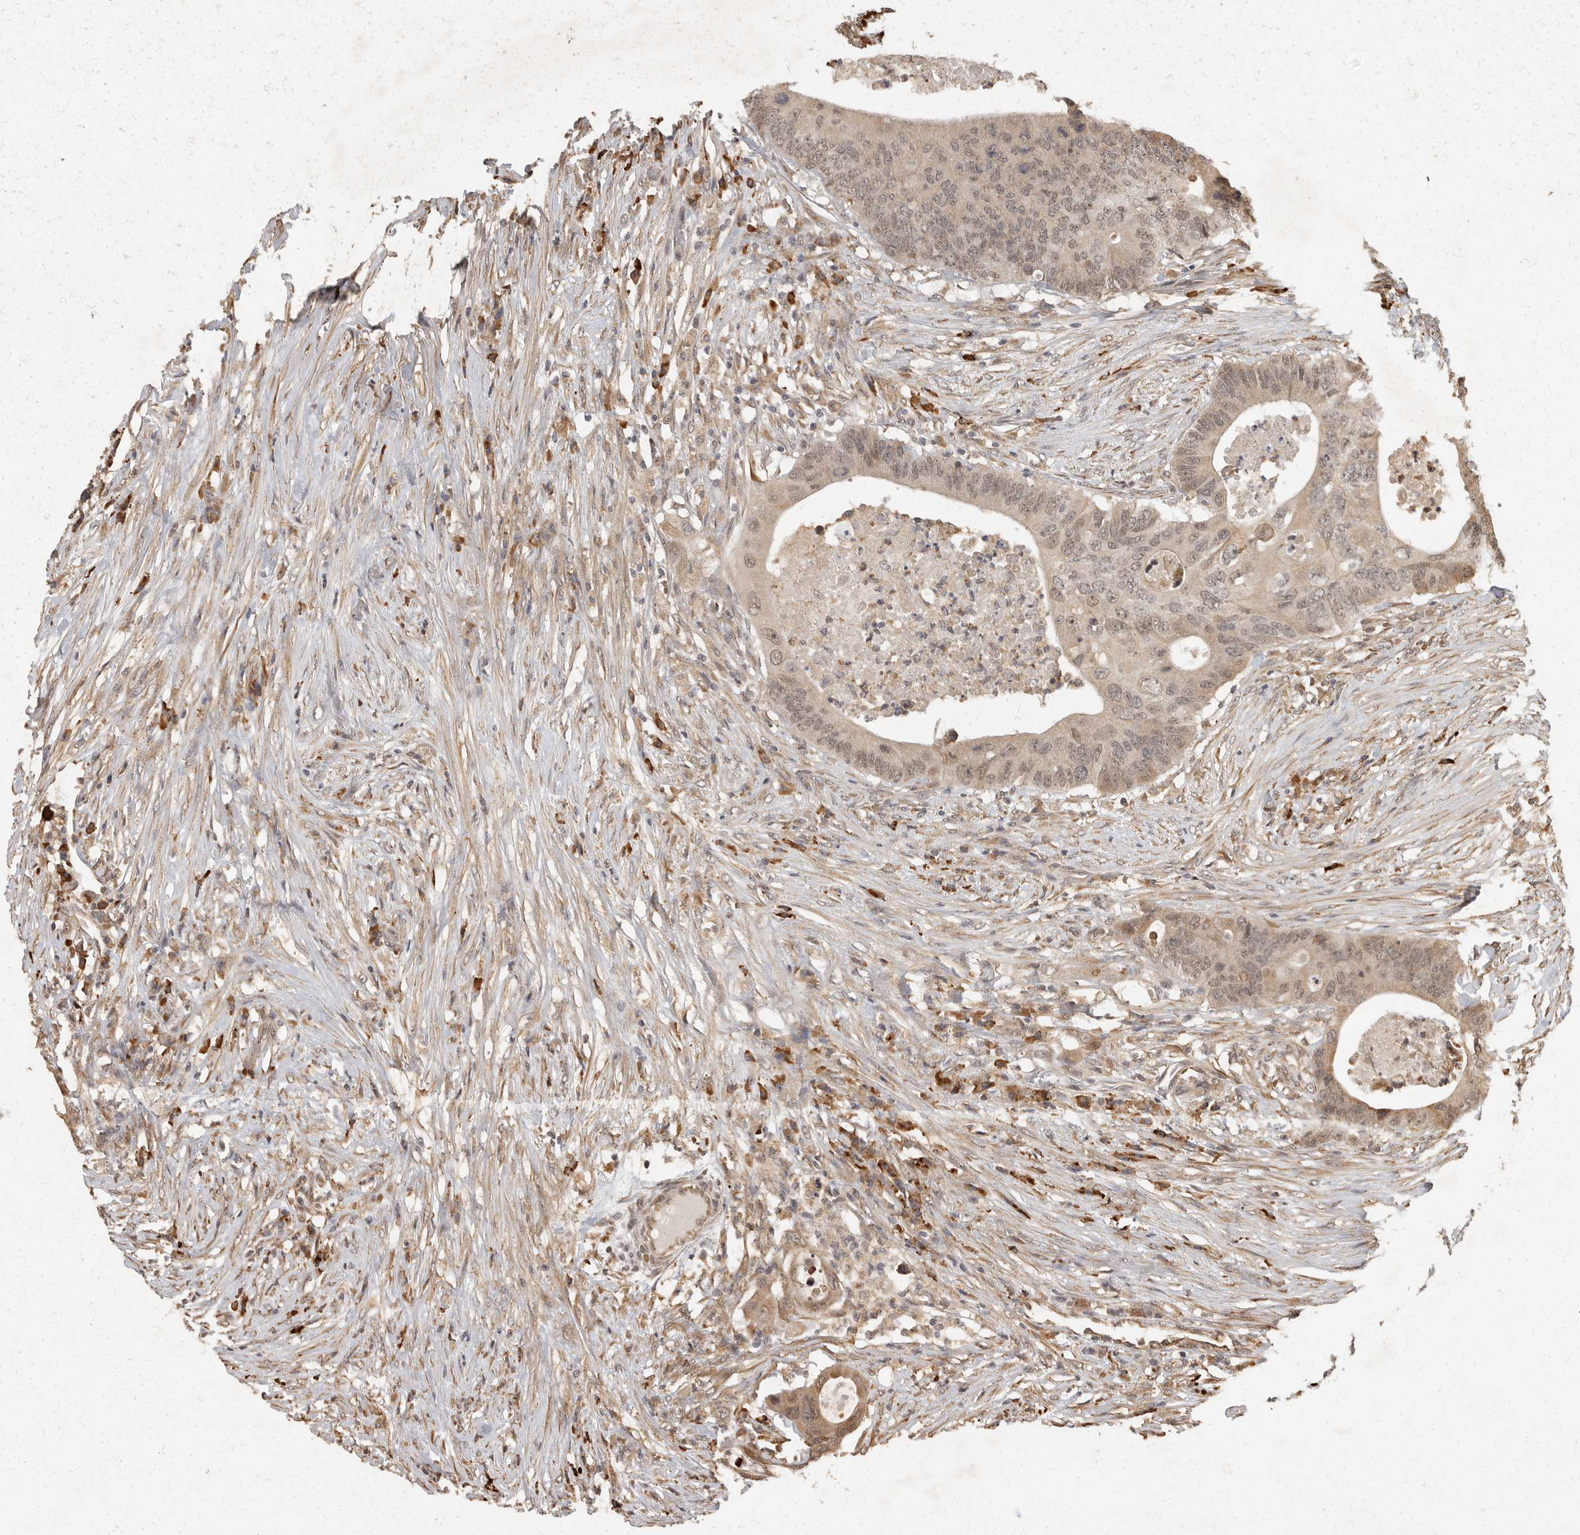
{"staining": {"intensity": "moderate", "quantity": ">75%", "location": "cytoplasmic/membranous,nuclear"}, "tissue": "colorectal cancer", "cell_type": "Tumor cells", "image_type": "cancer", "snomed": [{"axis": "morphology", "description": "Adenocarcinoma, NOS"}, {"axis": "topography", "description": "Colon"}], "caption": "This is an image of immunohistochemistry staining of colorectal adenocarcinoma, which shows moderate expression in the cytoplasmic/membranous and nuclear of tumor cells.", "gene": "ZNF83", "patient": {"sex": "male", "age": 71}}